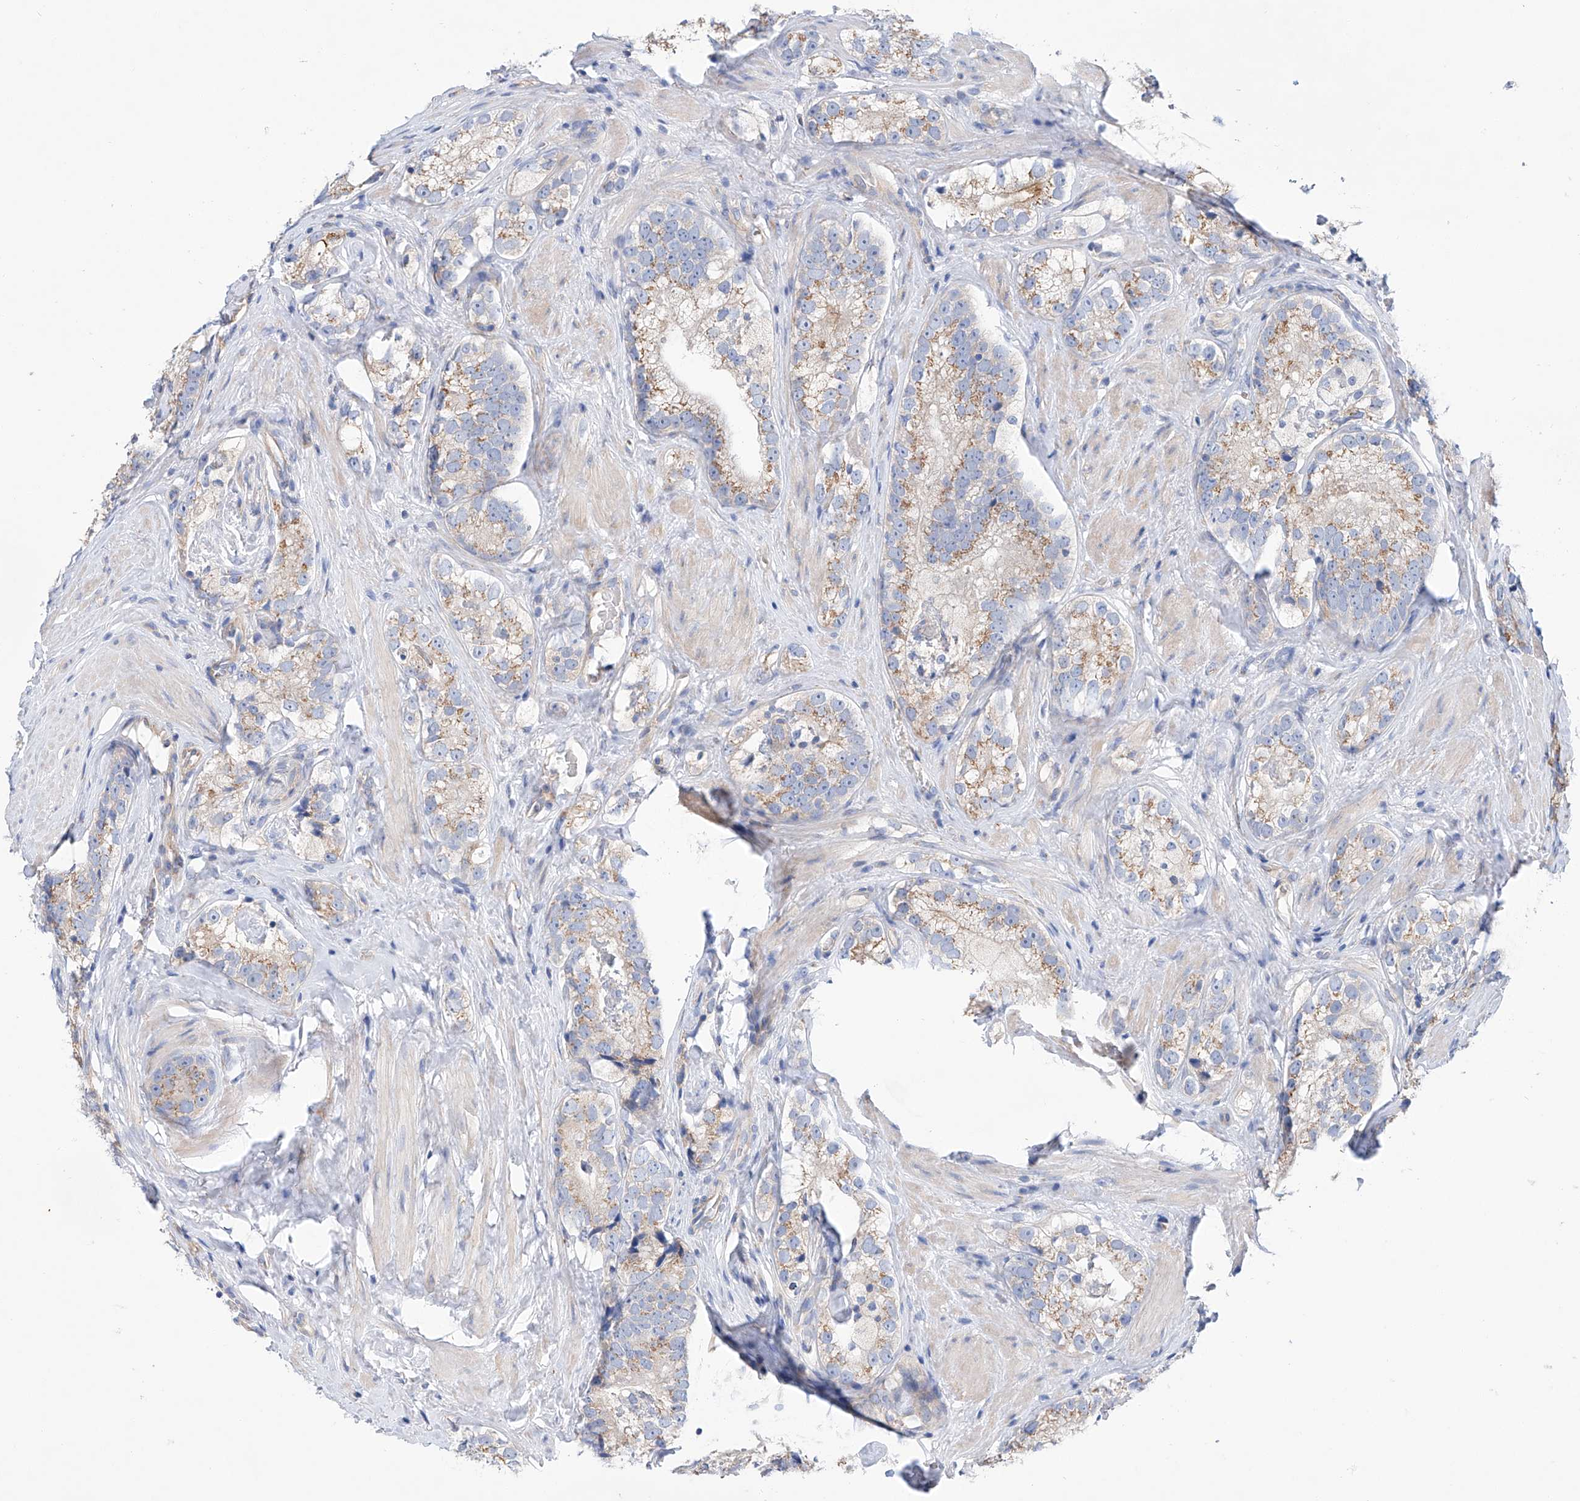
{"staining": {"intensity": "weak", "quantity": "25%-75%", "location": "cytoplasmic/membranous"}, "tissue": "prostate cancer", "cell_type": "Tumor cells", "image_type": "cancer", "snomed": [{"axis": "morphology", "description": "Adenocarcinoma, High grade"}, {"axis": "topography", "description": "Prostate"}], "caption": "Prostate adenocarcinoma (high-grade) tissue displays weak cytoplasmic/membranous expression in about 25%-75% of tumor cells", "gene": "SLC22A7", "patient": {"sex": "male", "age": 56}}